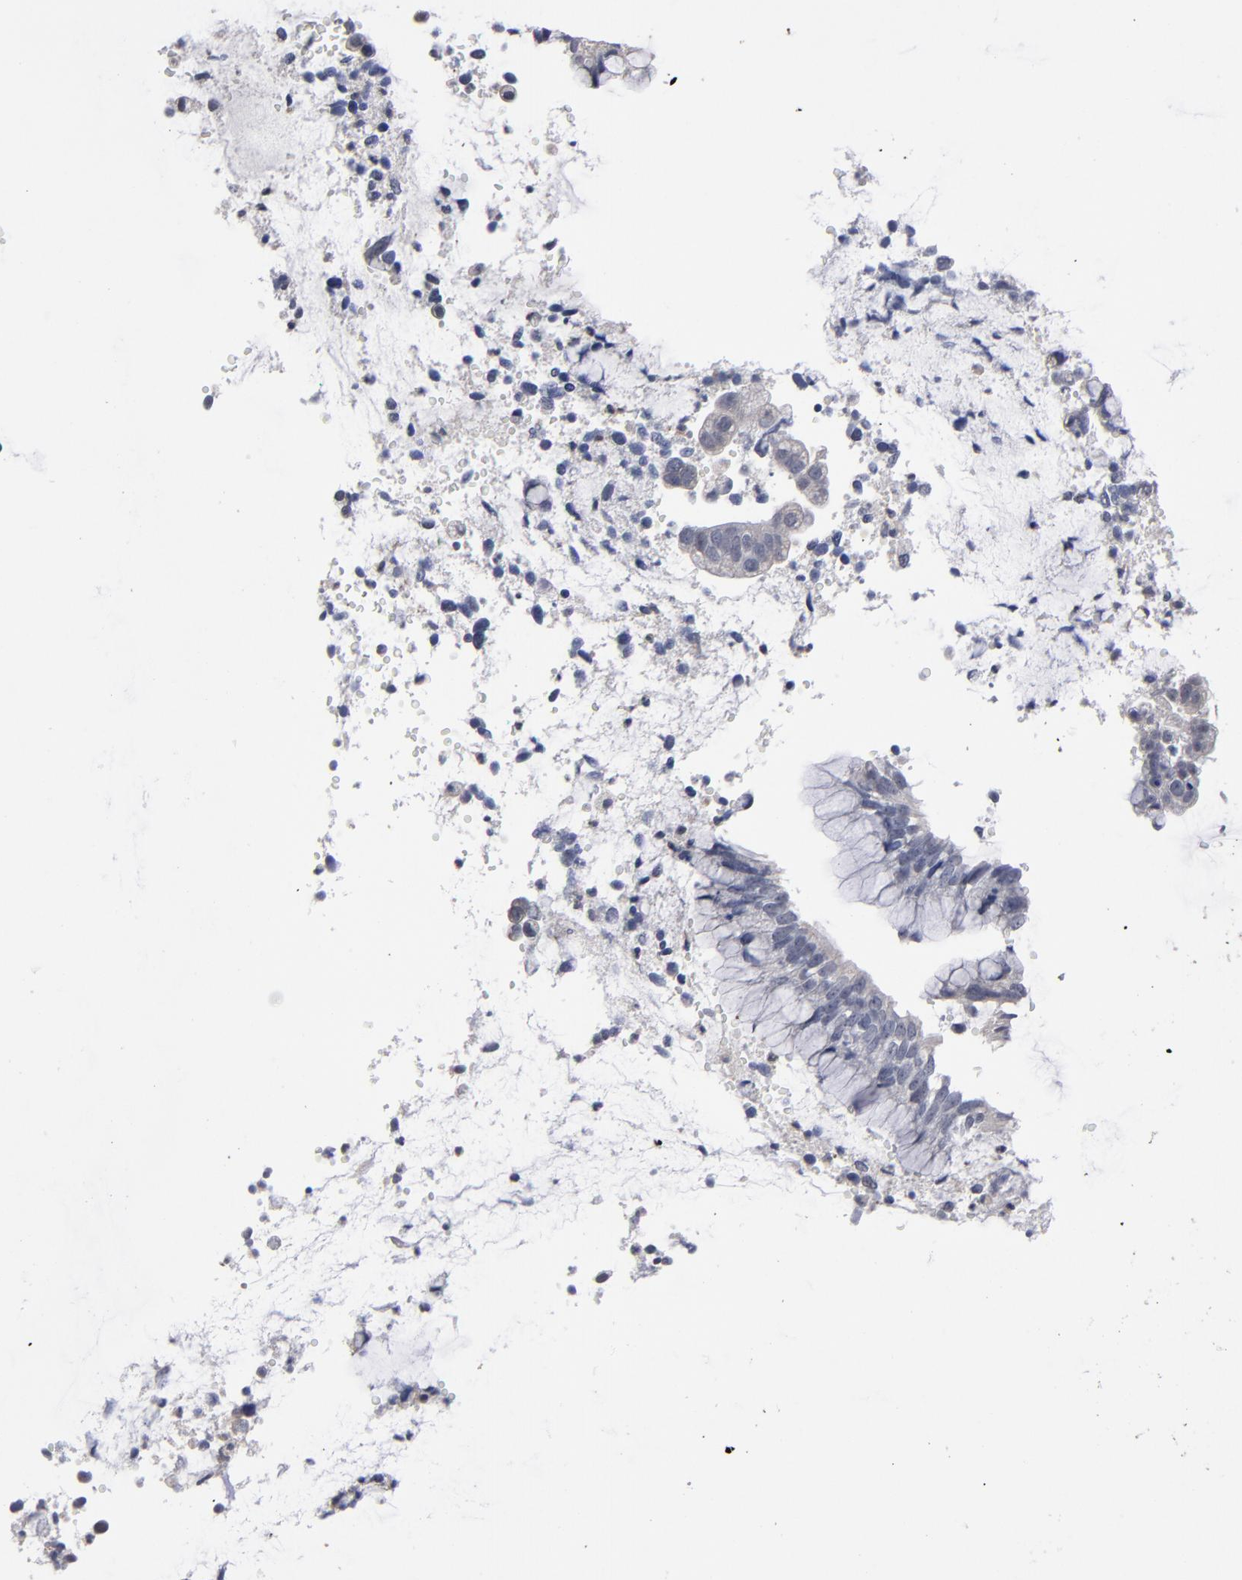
{"staining": {"intensity": "negative", "quantity": "none", "location": "none"}, "tissue": "cervical cancer", "cell_type": "Tumor cells", "image_type": "cancer", "snomed": [{"axis": "morphology", "description": "Adenocarcinoma, NOS"}, {"axis": "topography", "description": "Cervix"}], "caption": "Cervical cancer was stained to show a protein in brown. There is no significant positivity in tumor cells. (DAB IHC visualized using brightfield microscopy, high magnification).", "gene": "ZNF175", "patient": {"sex": "female", "age": 44}}